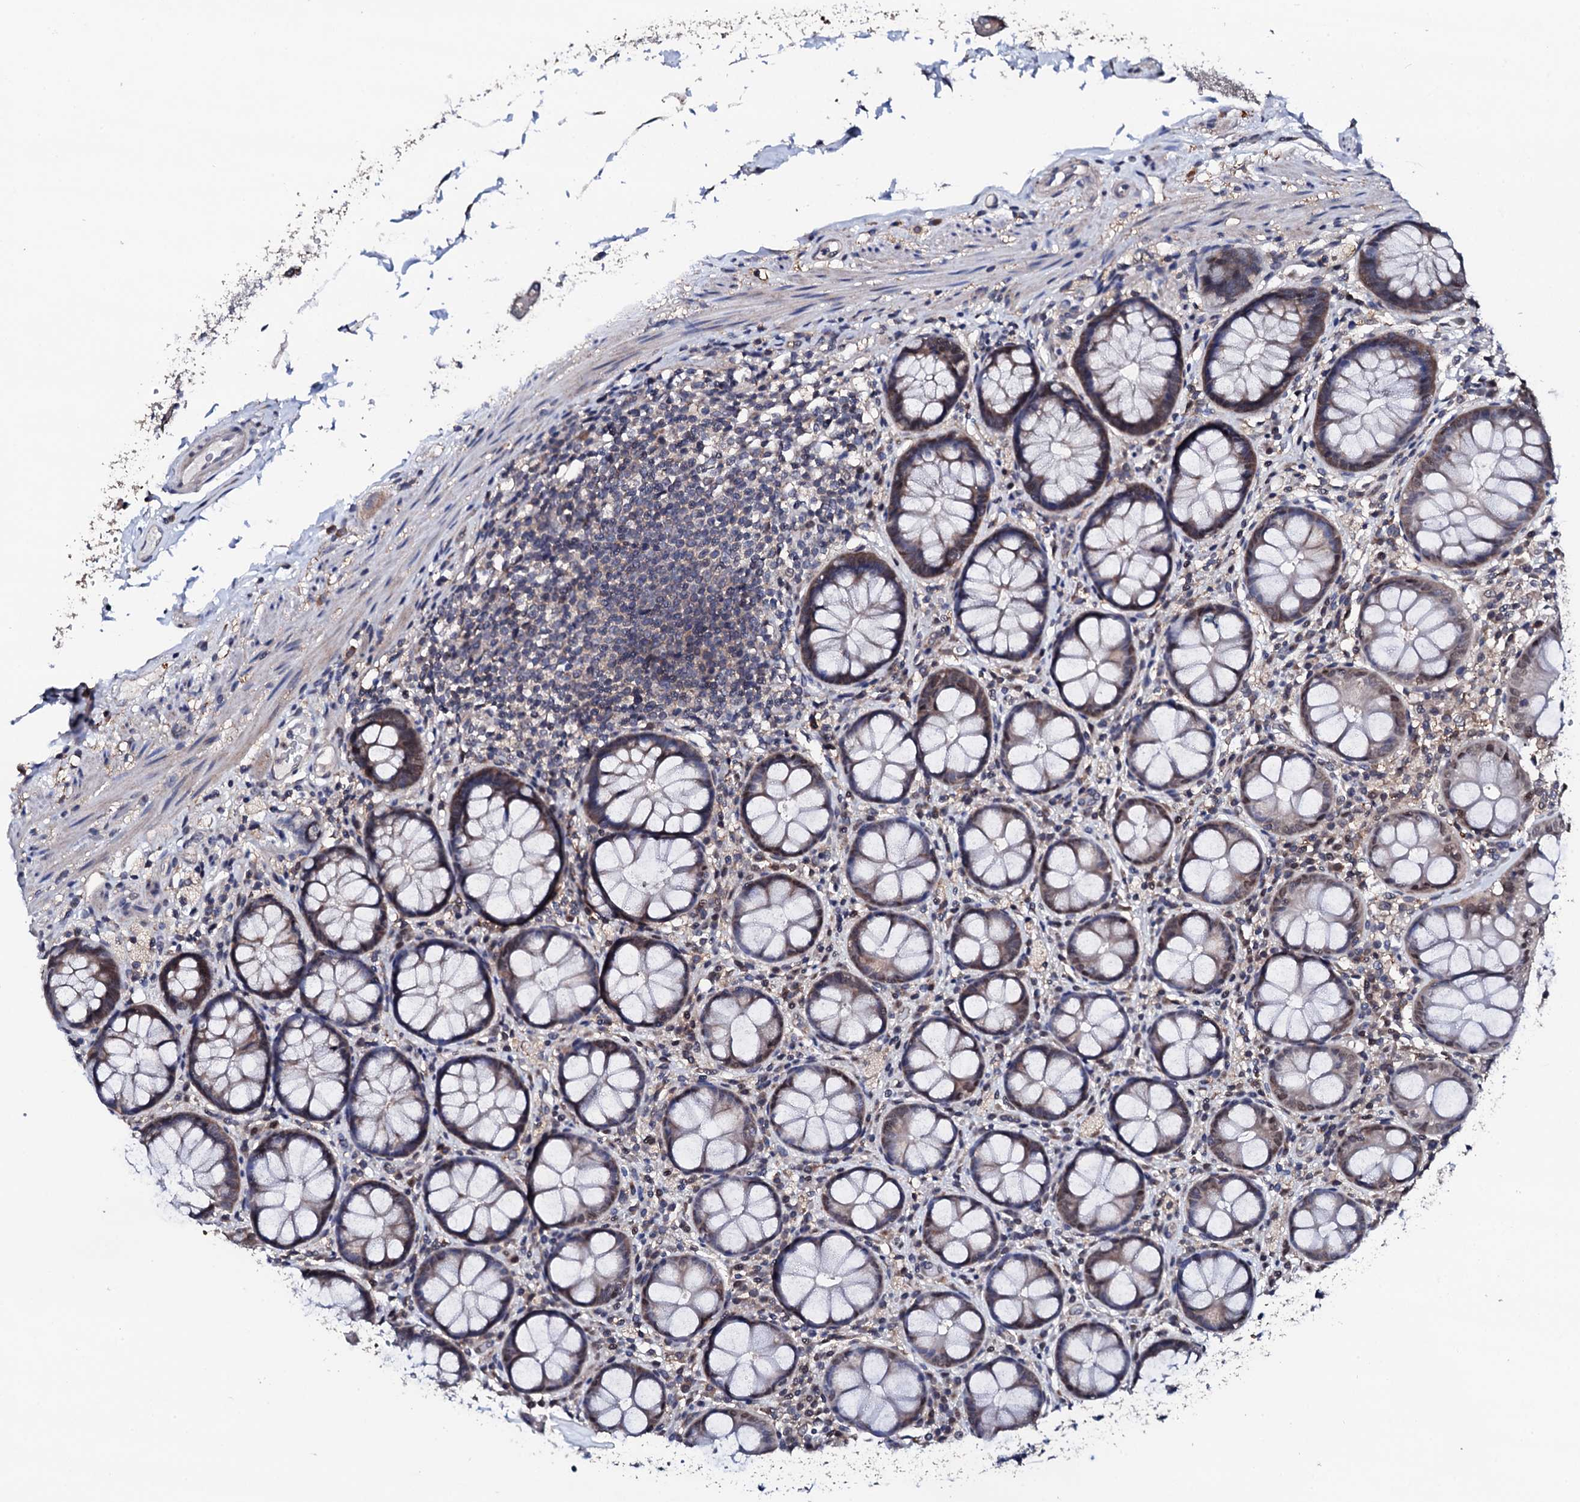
{"staining": {"intensity": "moderate", "quantity": ">75%", "location": "cytoplasmic/membranous,nuclear"}, "tissue": "rectum", "cell_type": "Glandular cells", "image_type": "normal", "snomed": [{"axis": "morphology", "description": "Normal tissue, NOS"}, {"axis": "topography", "description": "Rectum"}], "caption": "This is a micrograph of IHC staining of normal rectum, which shows moderate expression in the cytoplasmic/membranous,nuclear of glandular cells.", "gene": "EDC3", "patient": {"sex": "male", "age": 83}}